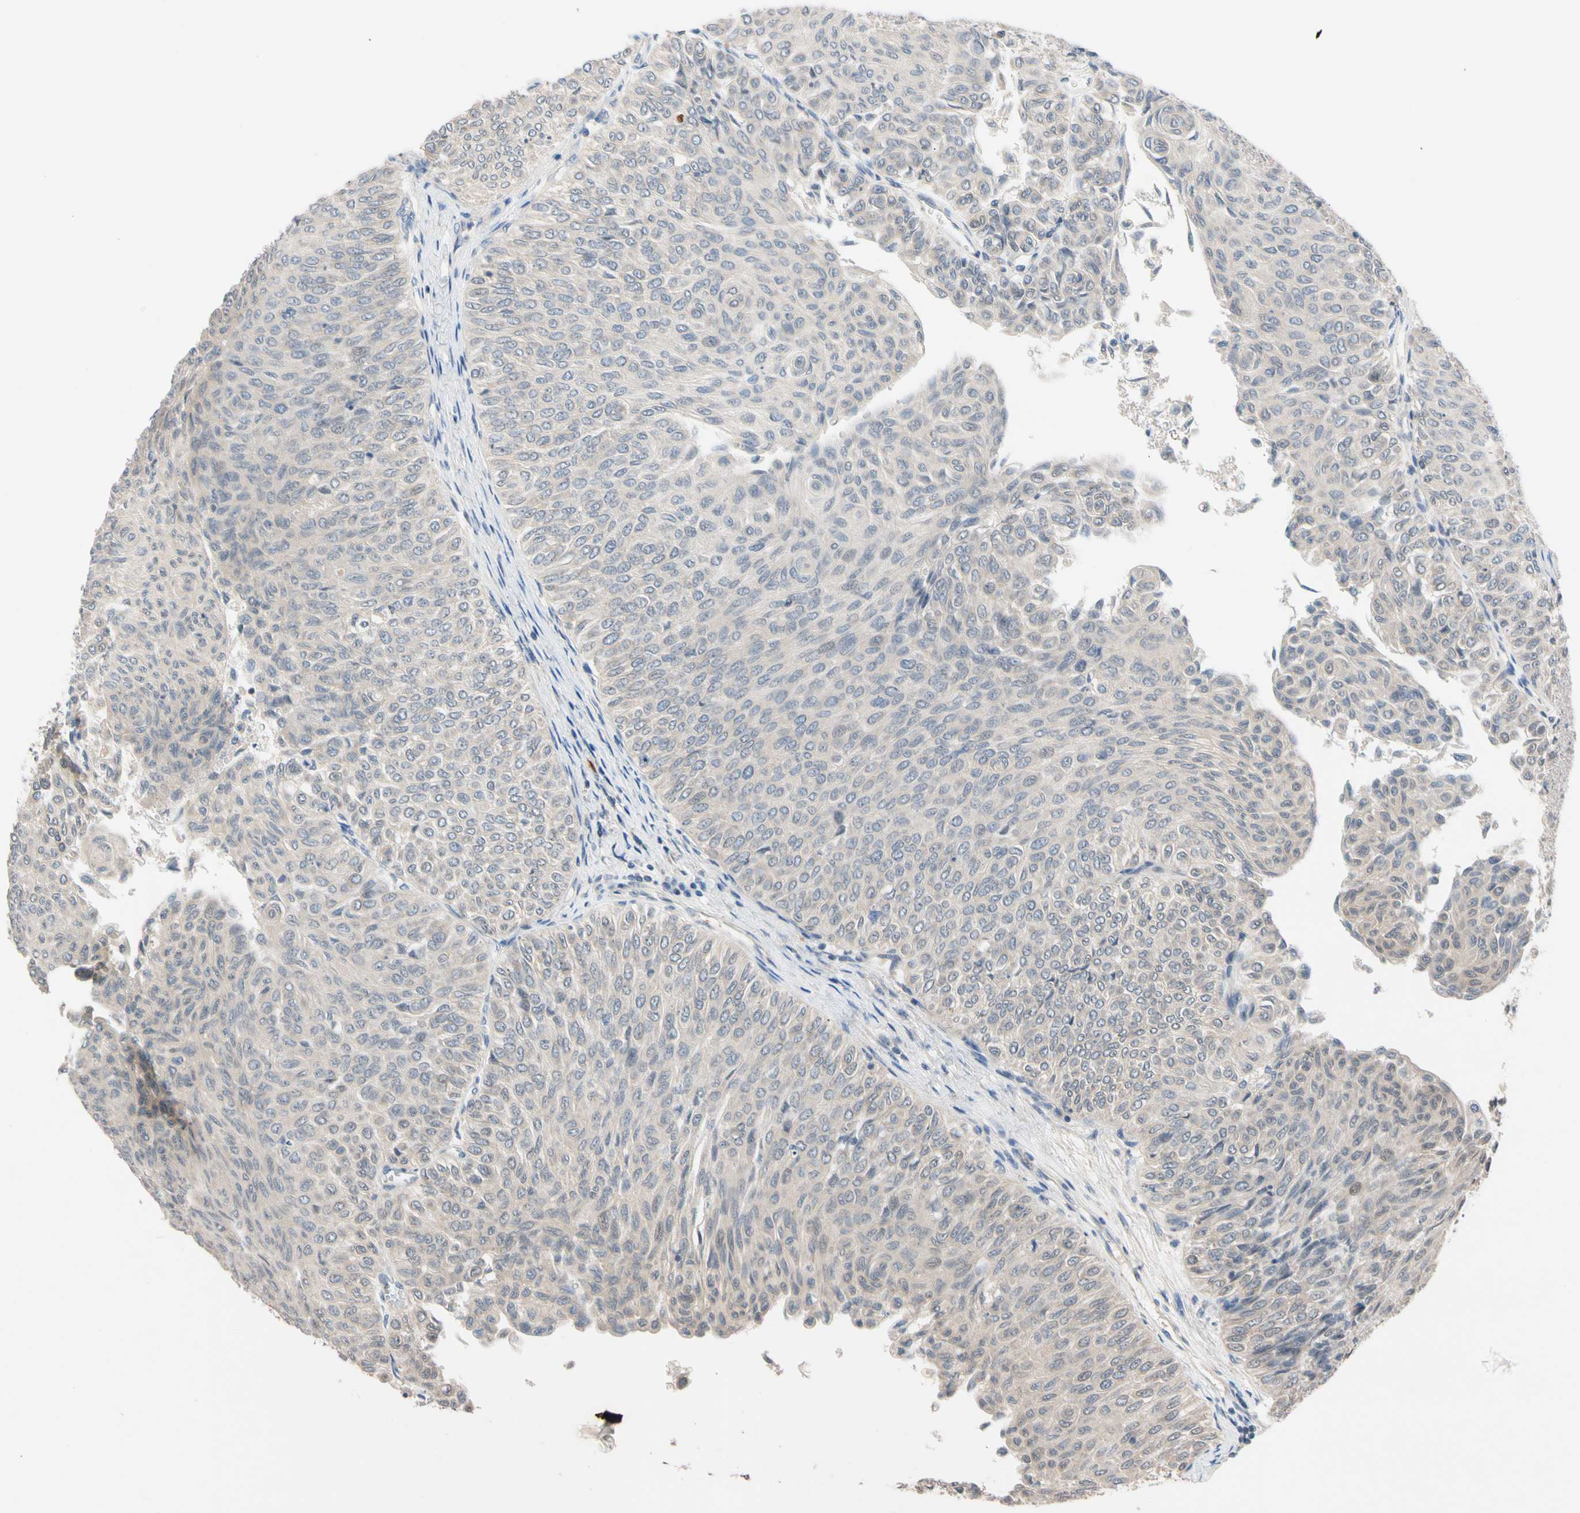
{"staining": {"intensity": "negative", "quantity": "none", "location": "none"}, "tissue": "urothelial cancer", "cell_type": "Tumor cells", "image_type": "cancer", "snomed": [{"axis": "morphology", "description": "Urothelial carcinoma, Low grade"}, {"axis": "topography", "description": "Urinary bladder"}], "caption": "Protein analysis of urothelial cancer shows no significant staining in tumor cells. Nuclei are stained in blue.", "gene": "CNST", "patient": {"sex": "male", "age": 78}}